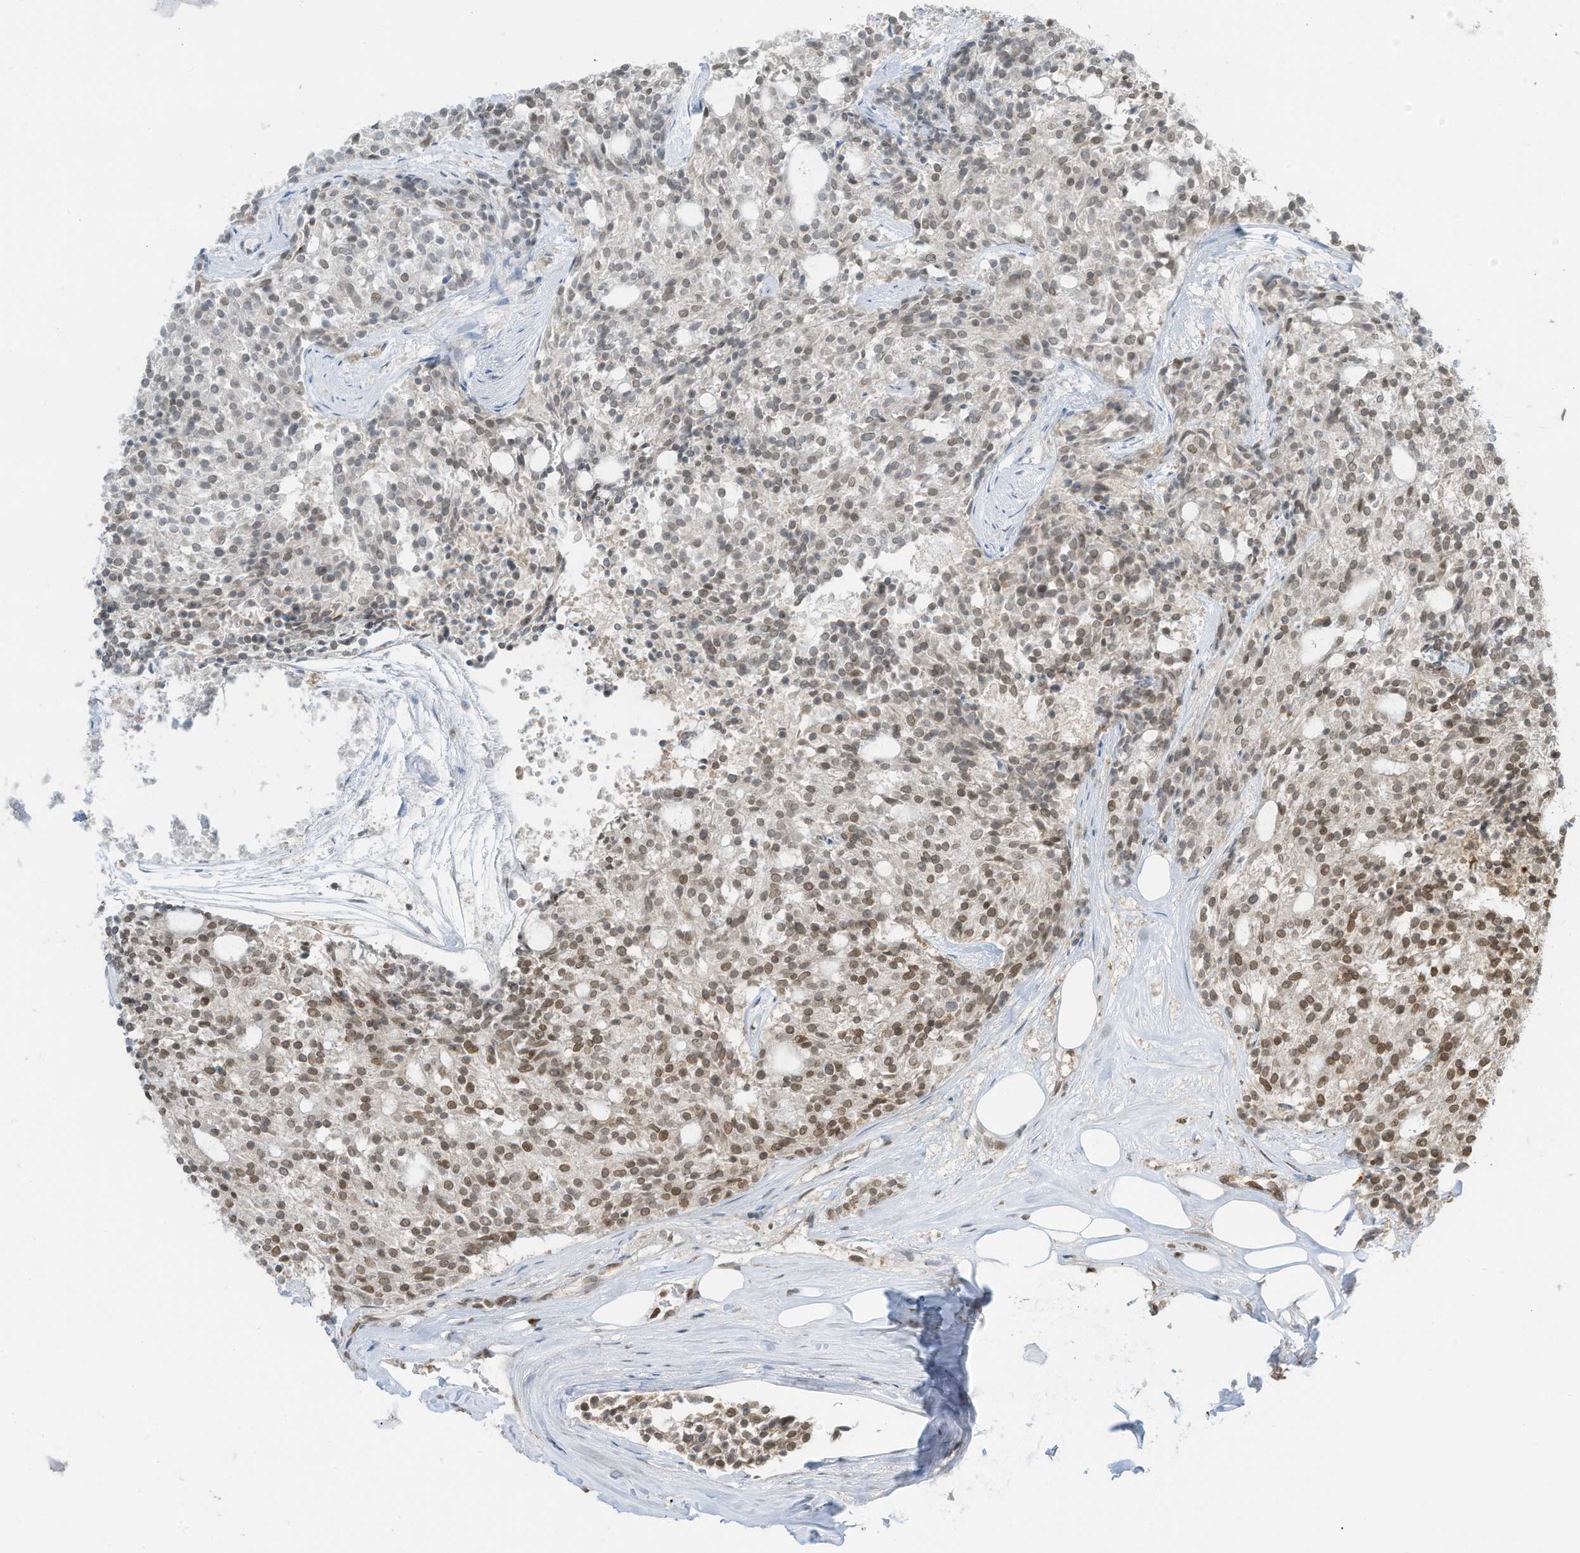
{"staining": {"intensity": "moderate", "quantity": "<25%", "location": "nuclear"}, "tissue": "carcinoid", "cell_type": "Tumor cells", "image_type": "cancer", "snomed": [{"axis": "morphology", "description": "Carcinoid, malignant, NOS"}, {"axis": "topography", "description": "Pancreas"}], "caption": "Immunohistochemistry (IHC) of malignant carcinoid demonstrates low levels of moderate nuclear positivity in about <25% of tumor cells. (Stains: DAB in brown, nuclei in blue, Microscopy: brightfield microscopy at high magnification).", "gene": "KPNB1", "patient": {"sex": "female", "age": 54}}